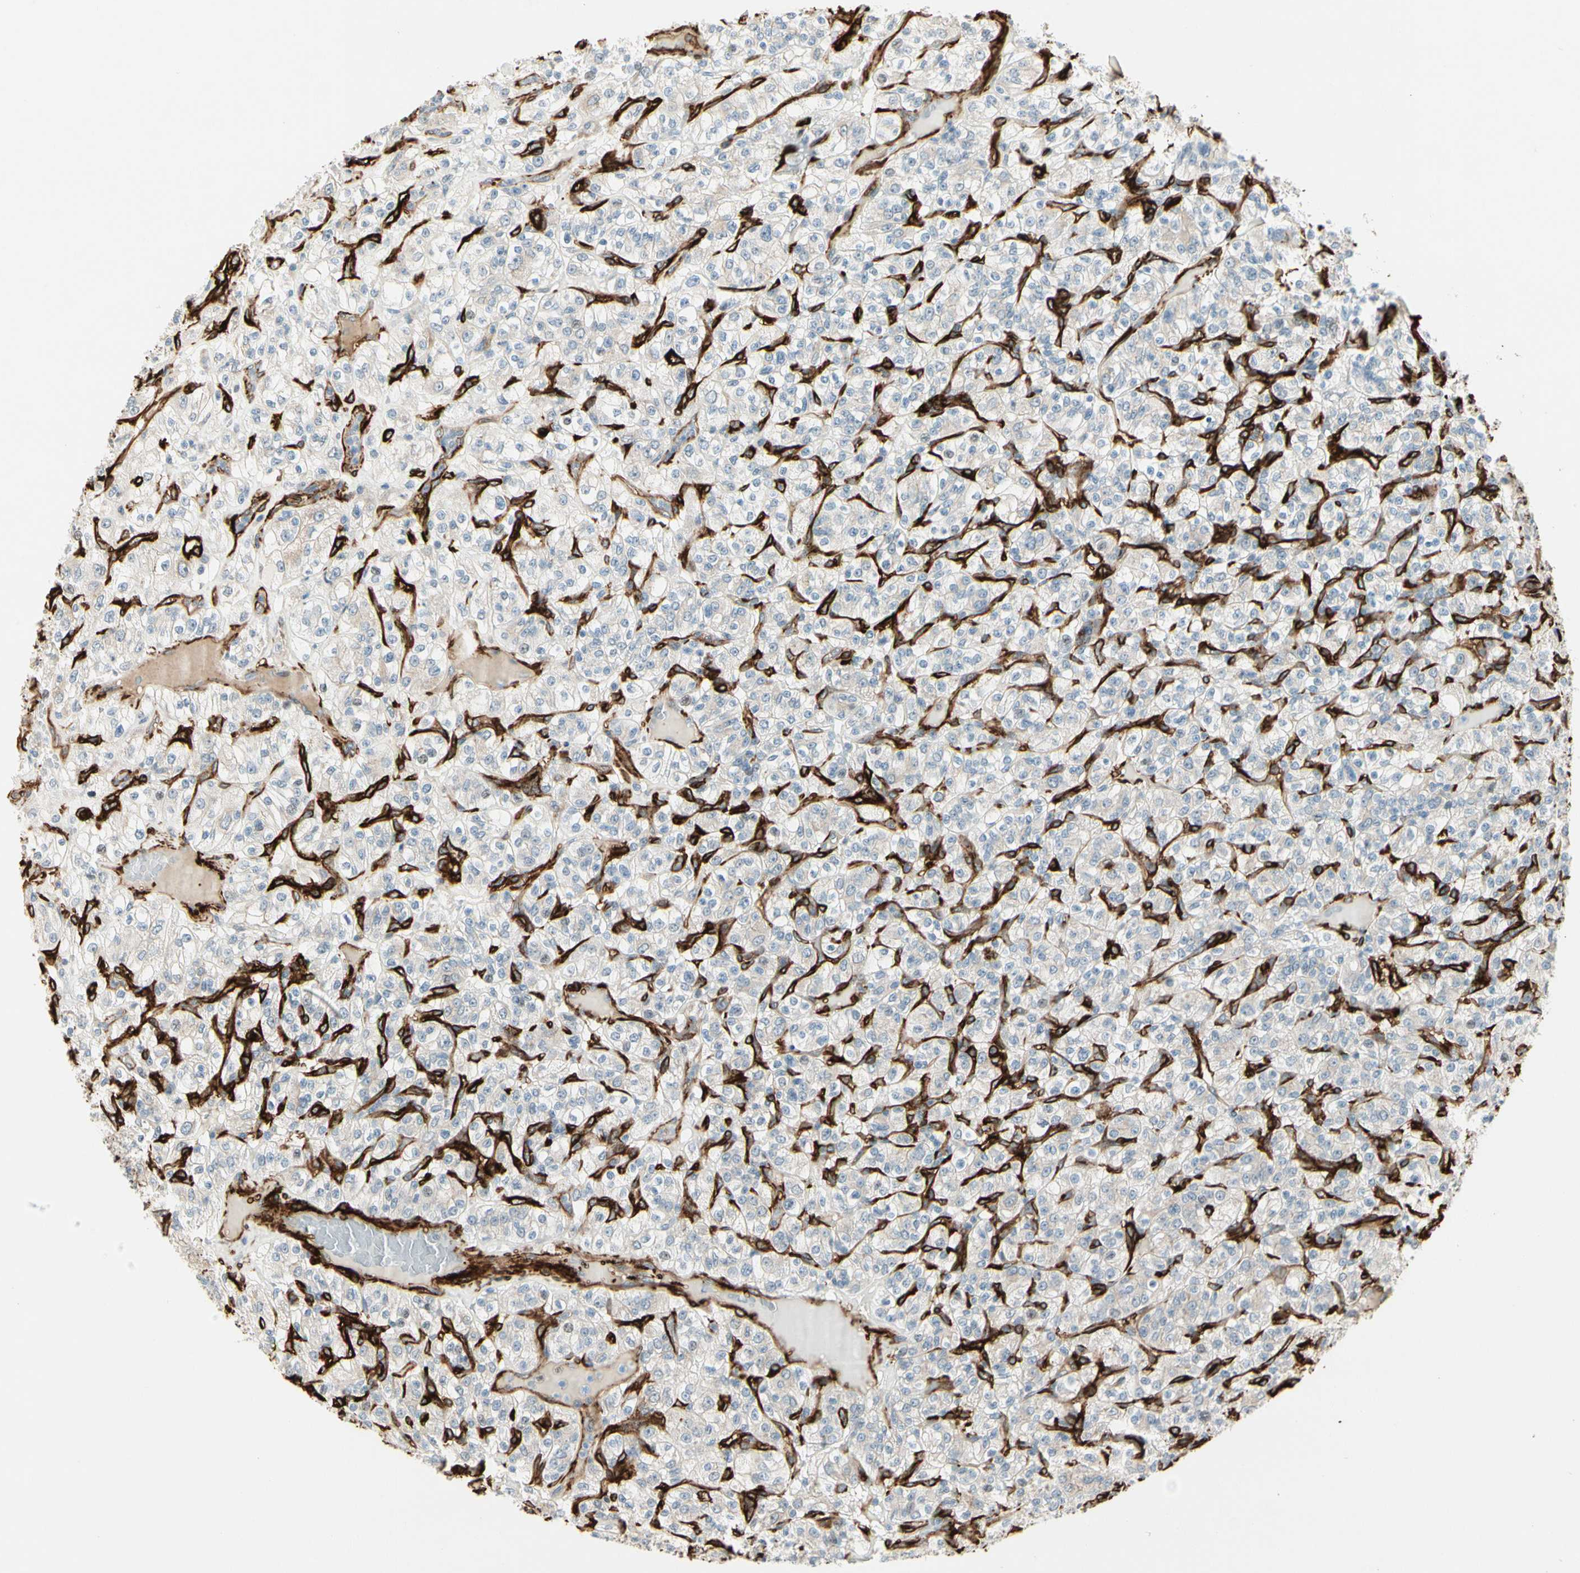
{"staining": {"intensity": "negative", "quantity": "none", "location": "none"}, "tissue": "renal cancer", "cell_type": "Tumor cells", "image_type": "cancer", "snomed": [{"axis": "morphology", "description": "Normal tissue, NOS"}, {"axis": "morphology", "description": "Adenocarcinoma, NOS"}, {"axis": "topography", "description": "Kidney"}], "caption": "An immunohistochemistry photomicrograph of adenocarcinoma (renal) is shown. There is no staining in tumor cells of adenocarcinoma (renal). (DAB (3,3'-diaminobenzidine) IHC with hematoxylin counter stain).", "gene": "MCAM", "patient": {"sex": "female", "age": 72}}